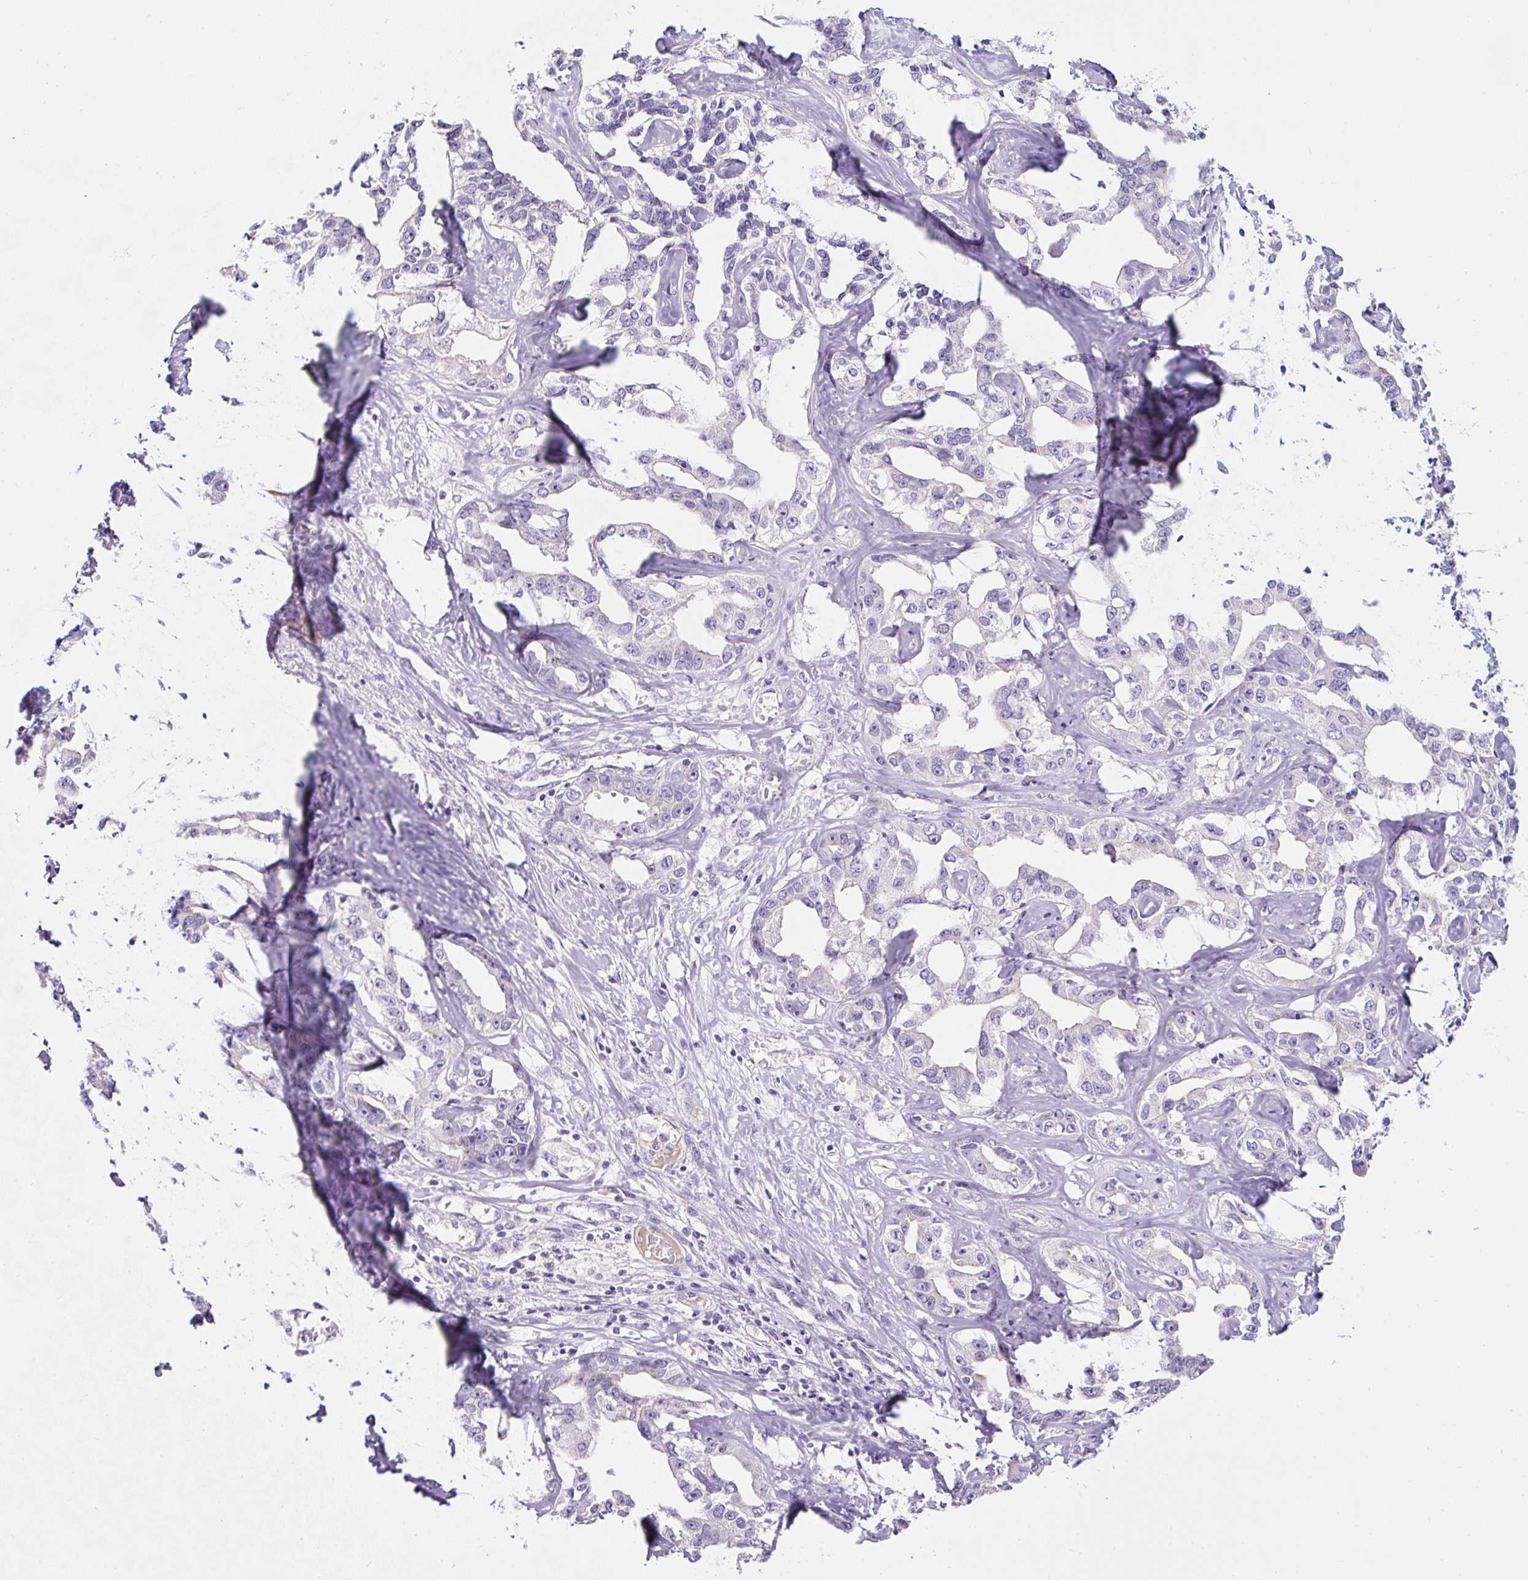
{"staining": {"intensity": "negative", "quantity": "none", "location": "none"}, "tissue": "liver cancer", "cell_type": "Tumor cells", "image_type": "cancer", "snomed": [{"axis": "morphology", "description": "Cholangiocarcinoma"}, {"axis": "topography", "description": "Liver"}], "caption": "Immunohistochemical staining of human liver cancer (cholangiocarcinoma) reveals no significant expression in tumor cells.", "gene": "OR14A2", "patient": {"sex": "male", "age": 59}}